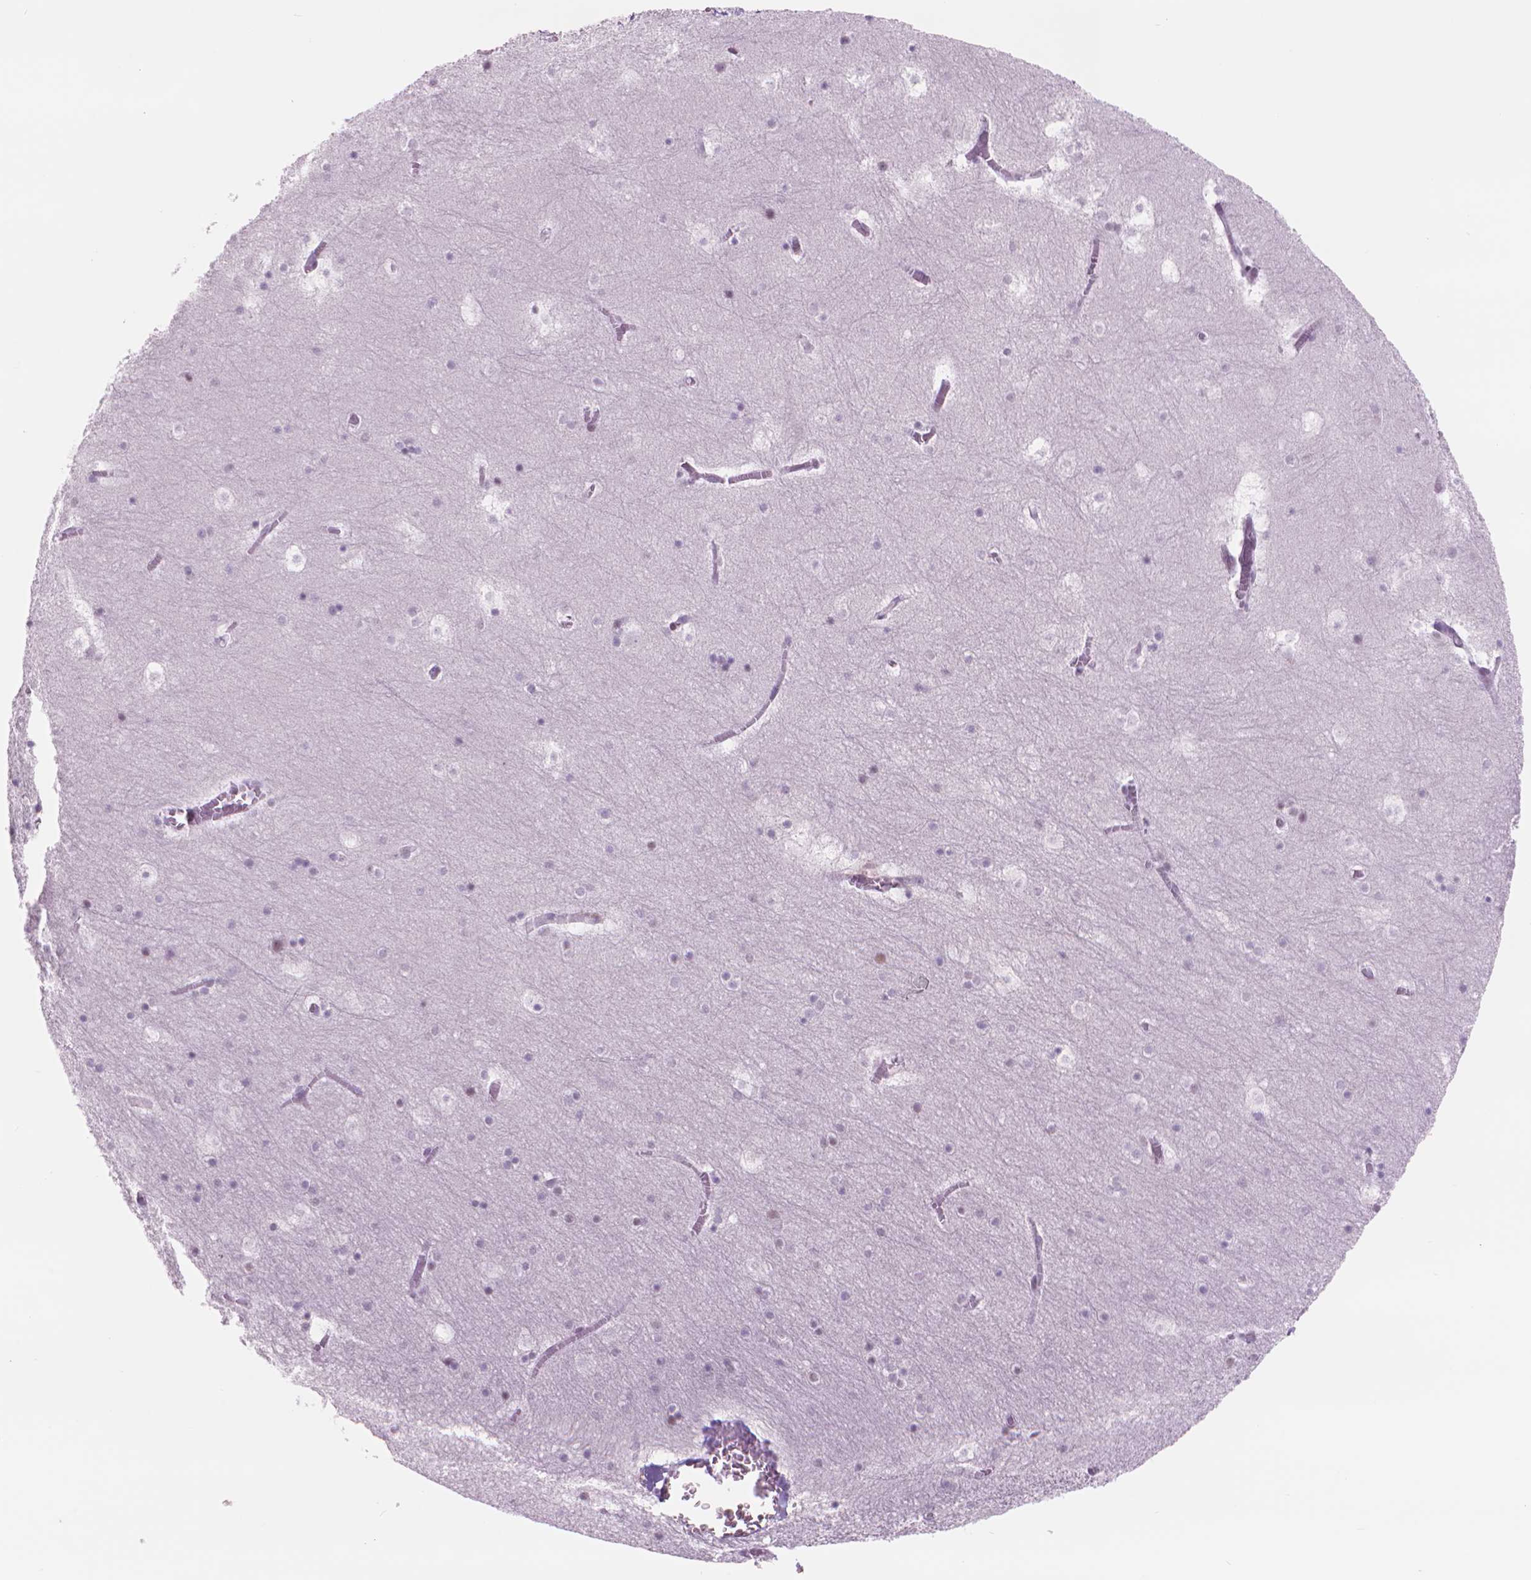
{"staining": {"intensity": "negative", "quantity": "none", "location": "none"}, "tissue": "hippocampus", "cell_type": "Glial cells", "image_type": "normal", "snomed": [{"axis": "morphology", "description": "Normal tissue, NOS"}, {"axis": "topography", "description": "Hippocampus"}], "caption": "Immunohistochemistry (IHC) photomicrograph of normal hippocampus: hippocampus stained with DAB (3,3'-diaminobenzidine) displays no significant protein expression in glial cells. The staining was performed using DAB (3,3'-diaminobenzidine) to visualize the protein expression in brown, while the nuclei were stained in blue with hematoxylin (Magnification: 20x).", "gene": "POLR3D", "patient": {"sex": "male", "age": 45}}